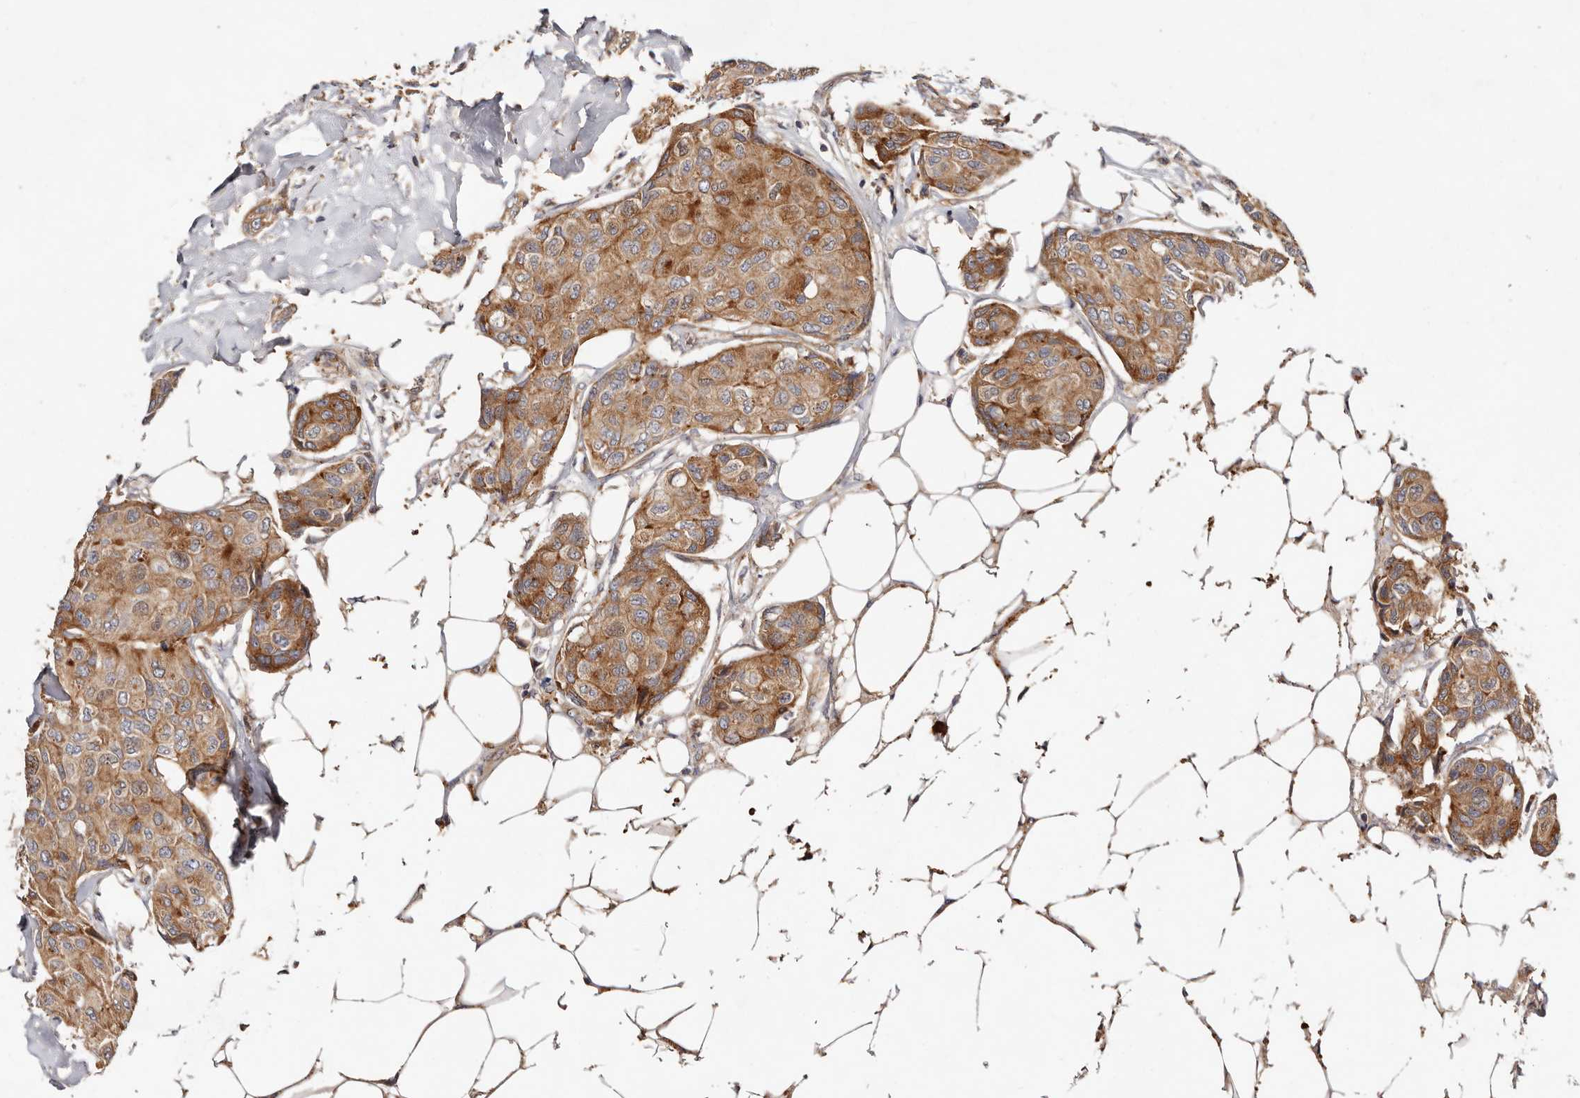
{"staining": {"intensity": "moderate", "quantity": ">75%", "location": "cytoplasmic/membranous"}, "tissue": "breast cancer", "cell_type": "Tumor cells", "image_type": "cancer", "snomed": [{"axis": "morphology", "description": "Duct carcinoma"}, {"axis": "topography", "description": "Breast"}], "caption": "Approximately >75% of tumor cells in human breast cancer reveal moderate cytoplasmic/membranous protein expression as visualized by brown immunohistochemical staining.", "gene": "MACF1", "patient": {"sex": "female", "age": 80}}